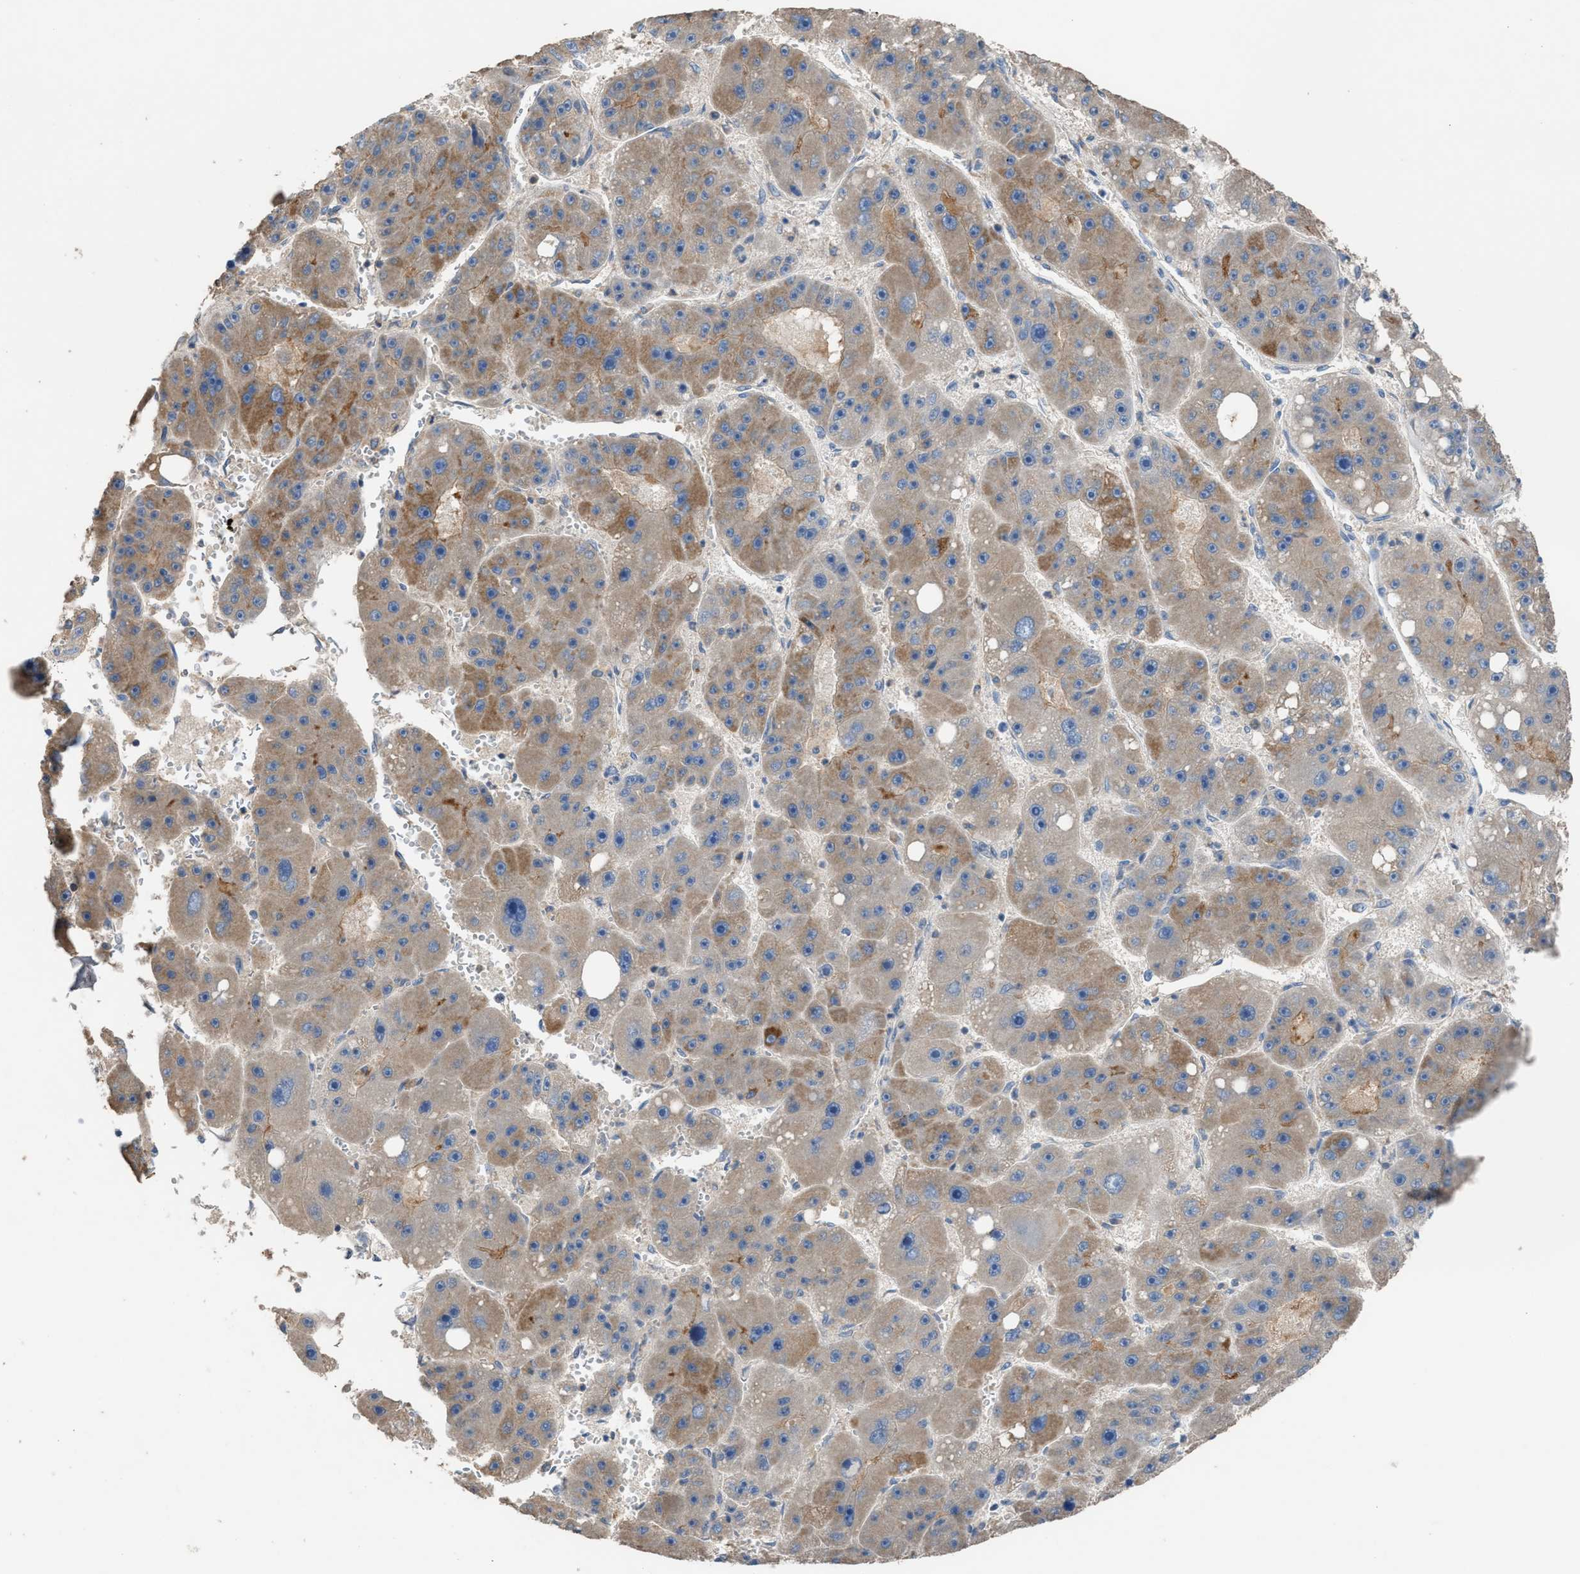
{"staining": {"intensity": "weak", "quantity": ">75%", "location": "cytoplasmic/membranous"}, "tissue": "liver cancer", "cell_type": "Tumor cells", "image_type": "cancer", "snomed": [{"axis": "morphology", "description": "Carcinoma, Hepatocellular, NOS"}, {"axis": "topography", "description": "Liver"}], "caption": "A high-resolution histopathology image shows immunohistochemistry (IHC) staining of liver cancer, which reveals weak cytoplasmic/membranous expression in about >75% of tumor cells.", "gene": "TPK1", "patient": {"sex": "female", "age": 61}}